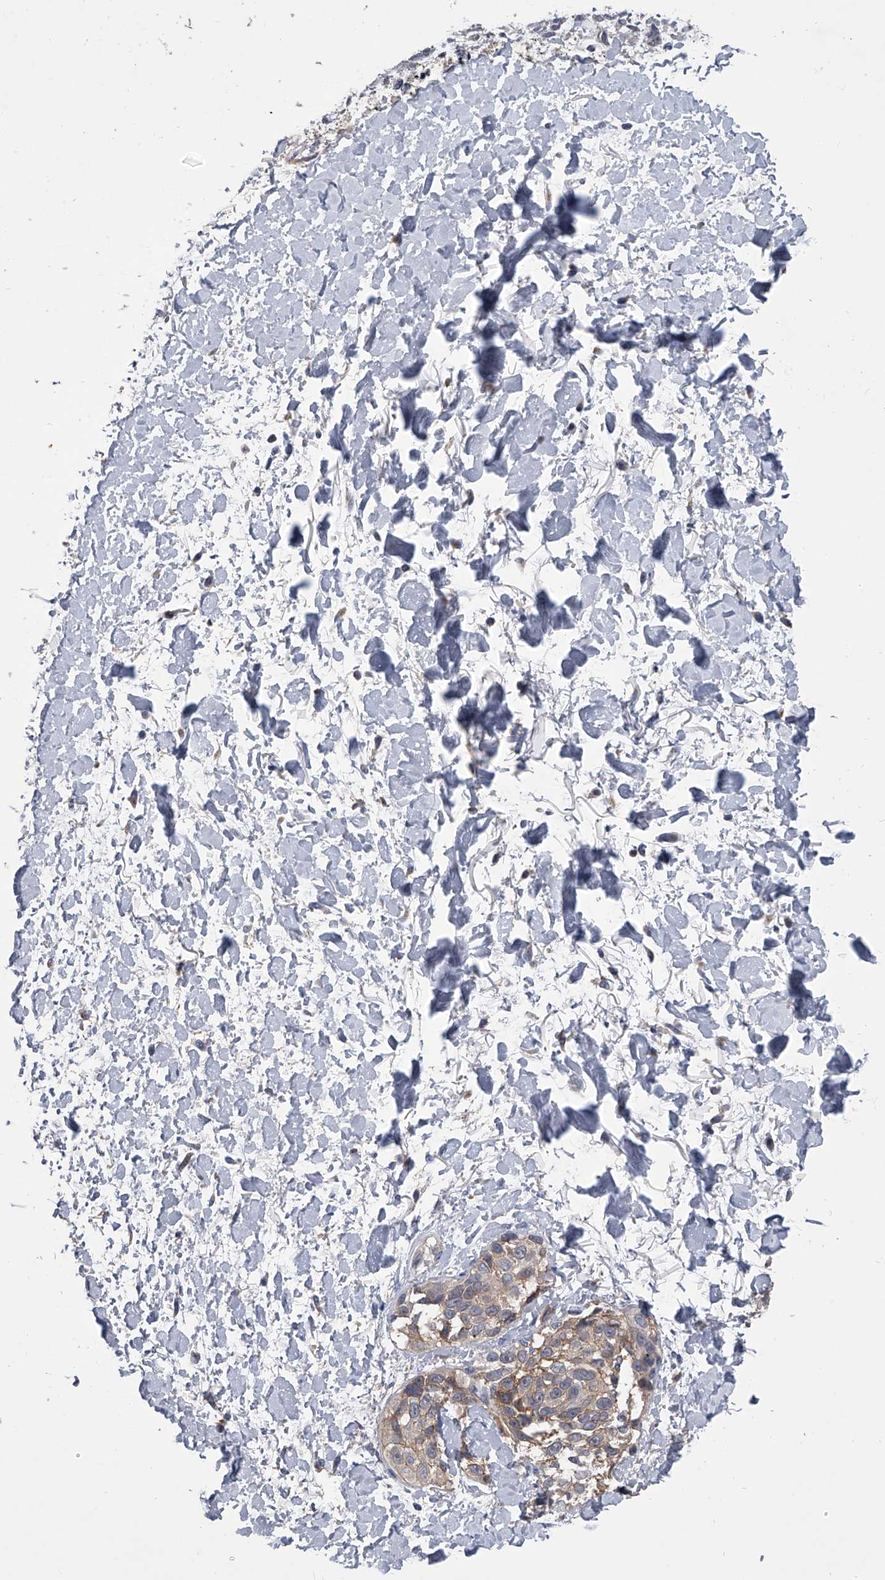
{"staining": {"intensity": "weak", "quantity": "<25%", "location": "cytoplasmic/membranous"}, "tissue": "melanoma", "cell_type": "Tumor cells", "image_type": "cancer", "snomed": [{"axis": "morphology", "description": "Malignant melanoma, Metastatic site"}, {"axis": "topography", "description": "Skin"}], "caption": "A micrograph of human malignant melanoma (metastatic site) is negative for staining in tumor cells. (Stains: DAB immunohistochemistry with hematoxylin counter stain, Microscopy: brightfield microscopy at high magnification).", "gene": "MAP4K3", "patient": {"sex": "female", "age": 72}}